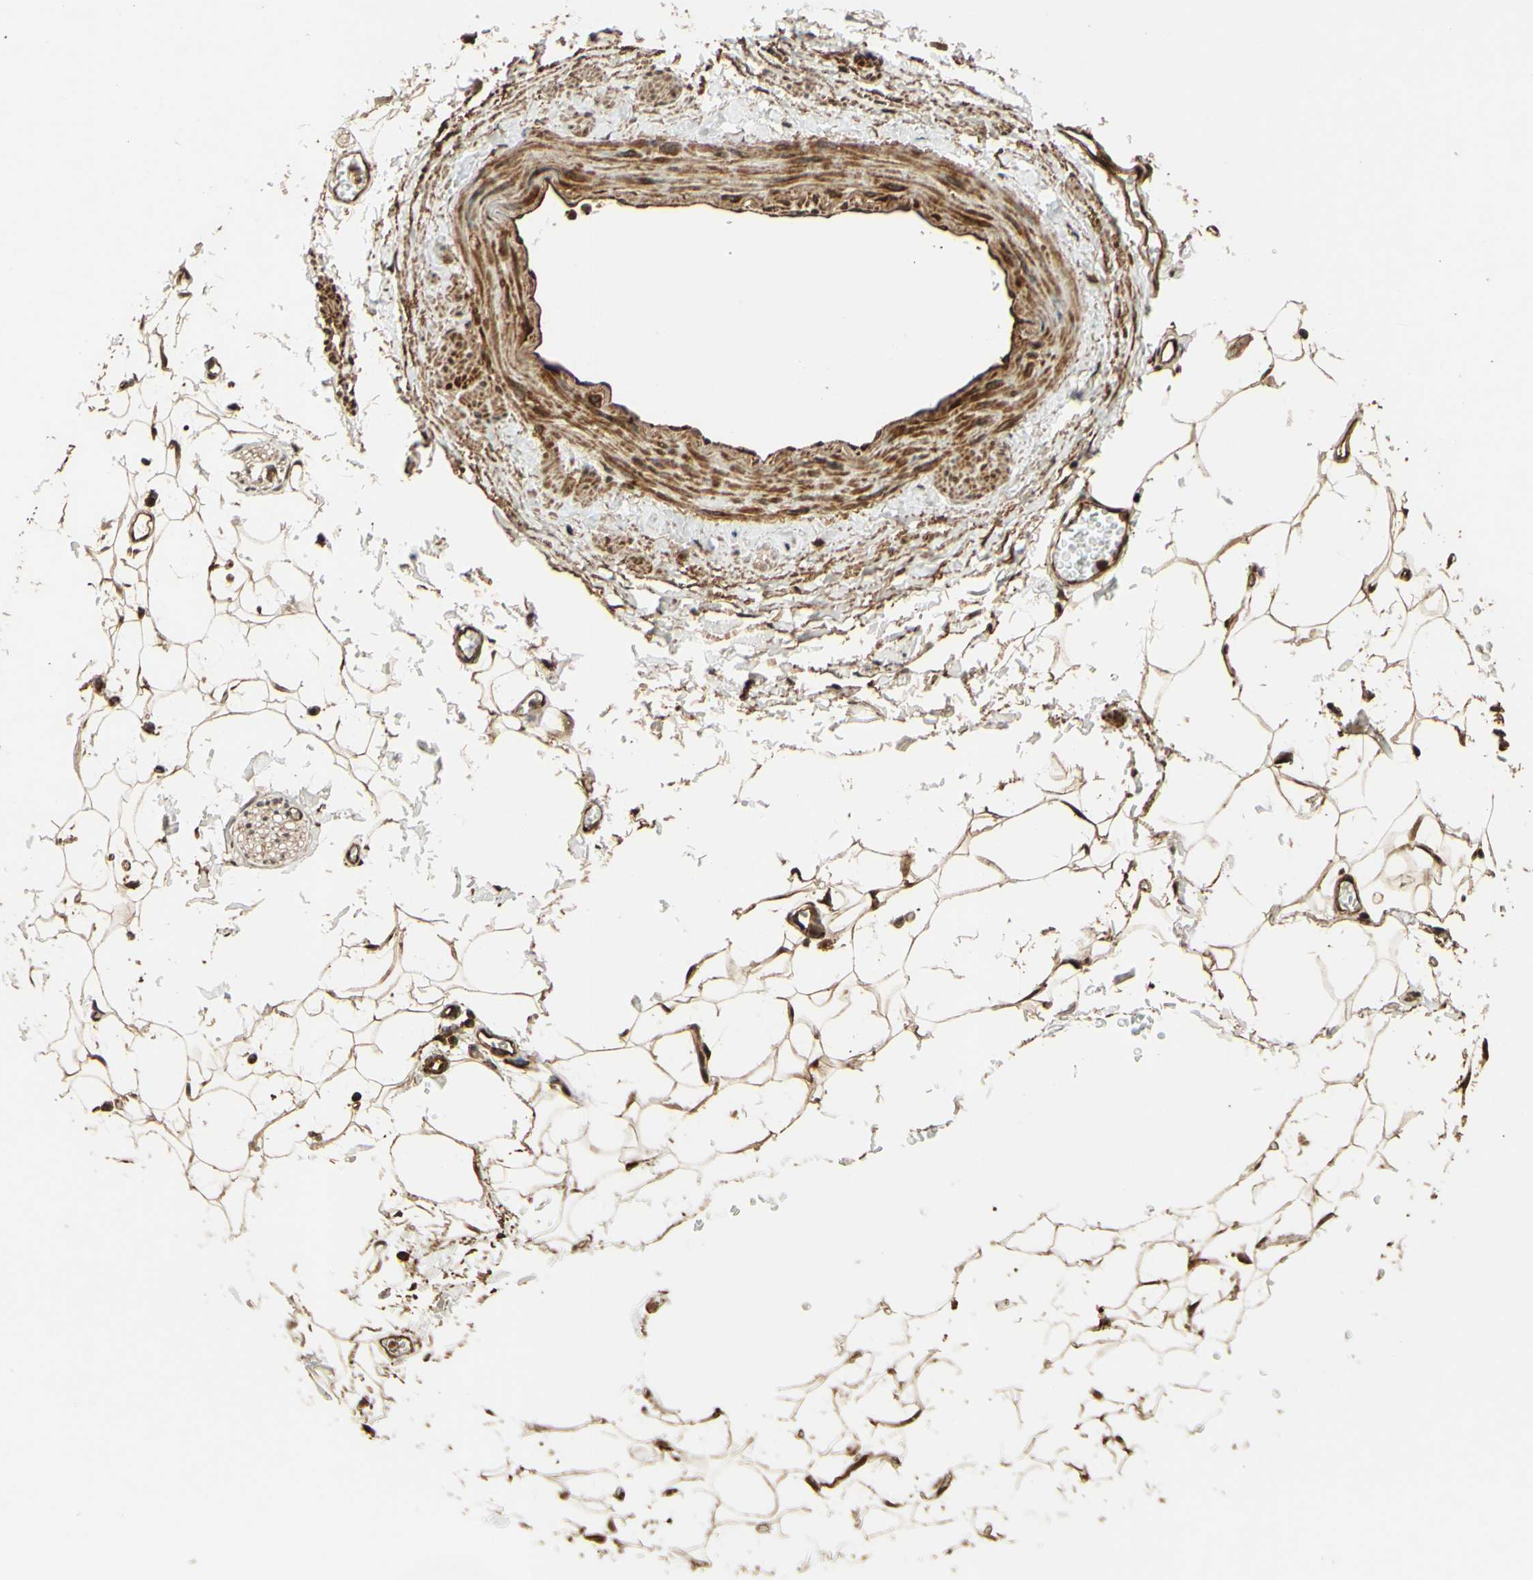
{"staining": {"intensity": "moderate", "quantity": ">75%", "location": "cytoplasmic/membranous"}, "tissue": "adipose tissue", "cell_type": "Adipocytes", "image_type": "normal", "snomed": [{"axis": "morphology", "description": "Normal tissue, NOS"}, {"axis": "topography", "description": "Adipose tissue"}, {"axis": "topography", "description": "Peripheral nerve tissue"}], "caption": "Immunohistochemistry staining of benign adipose tissue, which displays medium levels of moderate cytoplasmic/membranous positivity in approximately >75% of adipocytes indicating moderate cytoplasmic/membranous protein expression. The staining was performed using DAB (3,3'-diaminobenzidine) (brown) for protein detection and nuclei were counterstained in hematoxylin (blue).", "gene": "RNF19A", "patient": {"sex": "male", "age": 52}}